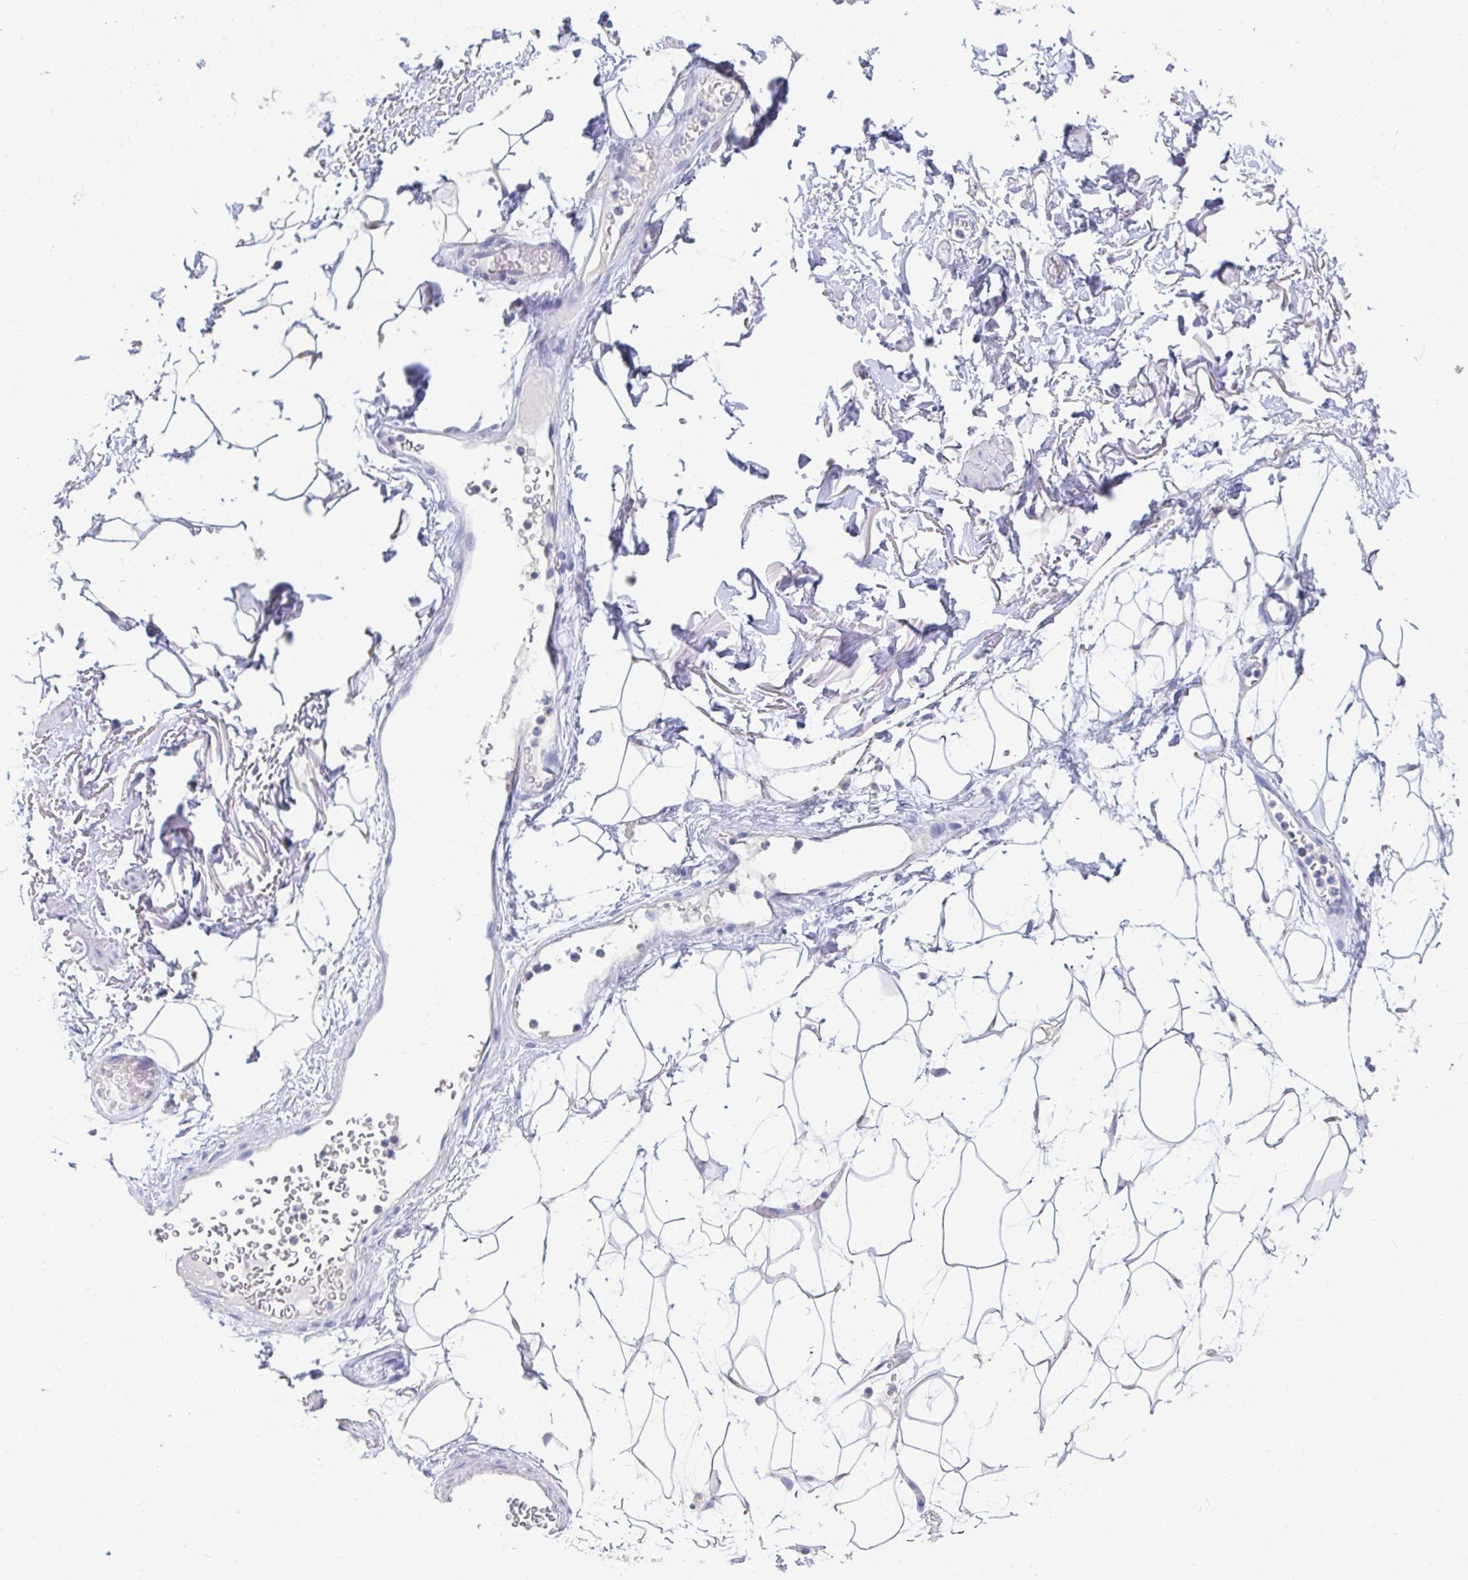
{"staining": {"intensity": "negative", "quantity": "none", "location": "none"}, "tissue": "adipose tissue", "cell_type": "Adipocytes", "image_type": "normal", "snomed": [{"axis": "morphology", "description": "Normal tissue, NOS"}, {"axis": "topography", "description": "Anal"}, {"axis": "topography", "description": "Peripheral nerve tissue"}], "caption": "Normal adipose tissue was stained to show a protein in brown. There is no significant expression in adipocytes.", "gene": "LAMC3", "patient": {"sex": "male", "age": 78}}